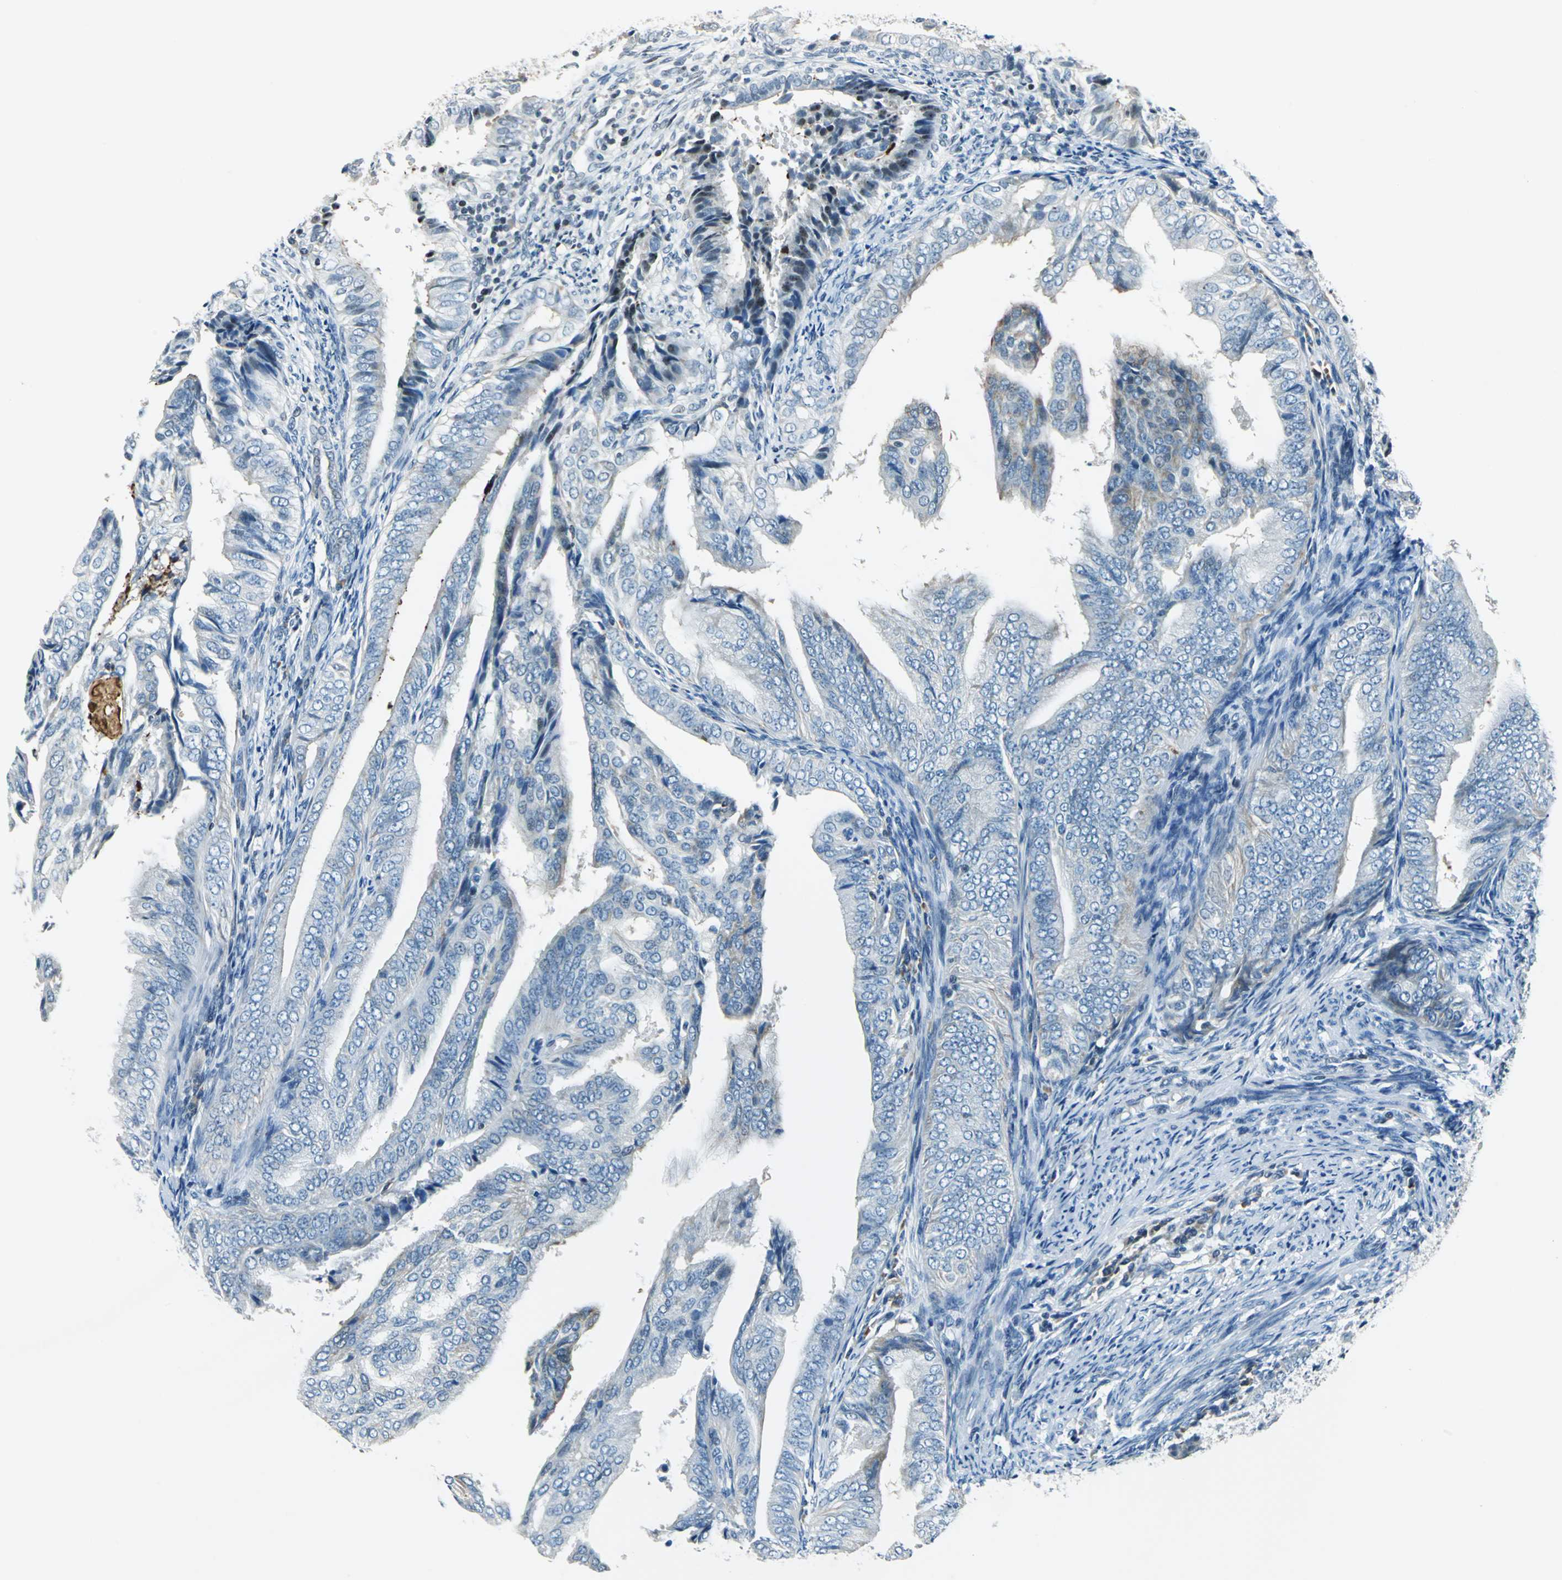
{"staining": {"intensity": "weak", "quantity": "<25%", "location": "cytoplasmic/membranous"}, "tissue": "endometrial cancer", "cell_type": "Tumor cells", "image_type": "cancer", "snomed": [{"axis": "morphology", "description": "Adenocarcinoma, NOS"}, {"axis": "topography", "description": "Endometrium"}], "caption": "This image is of endometrial cancer stained with immunohistochemistry (IHC) to label a protein in brown with the nuclei are counter-stained blue. There is no positivity in tumor cells.", "gene": "HCFC2", "patient": {"sex": "female", "age": 58}}